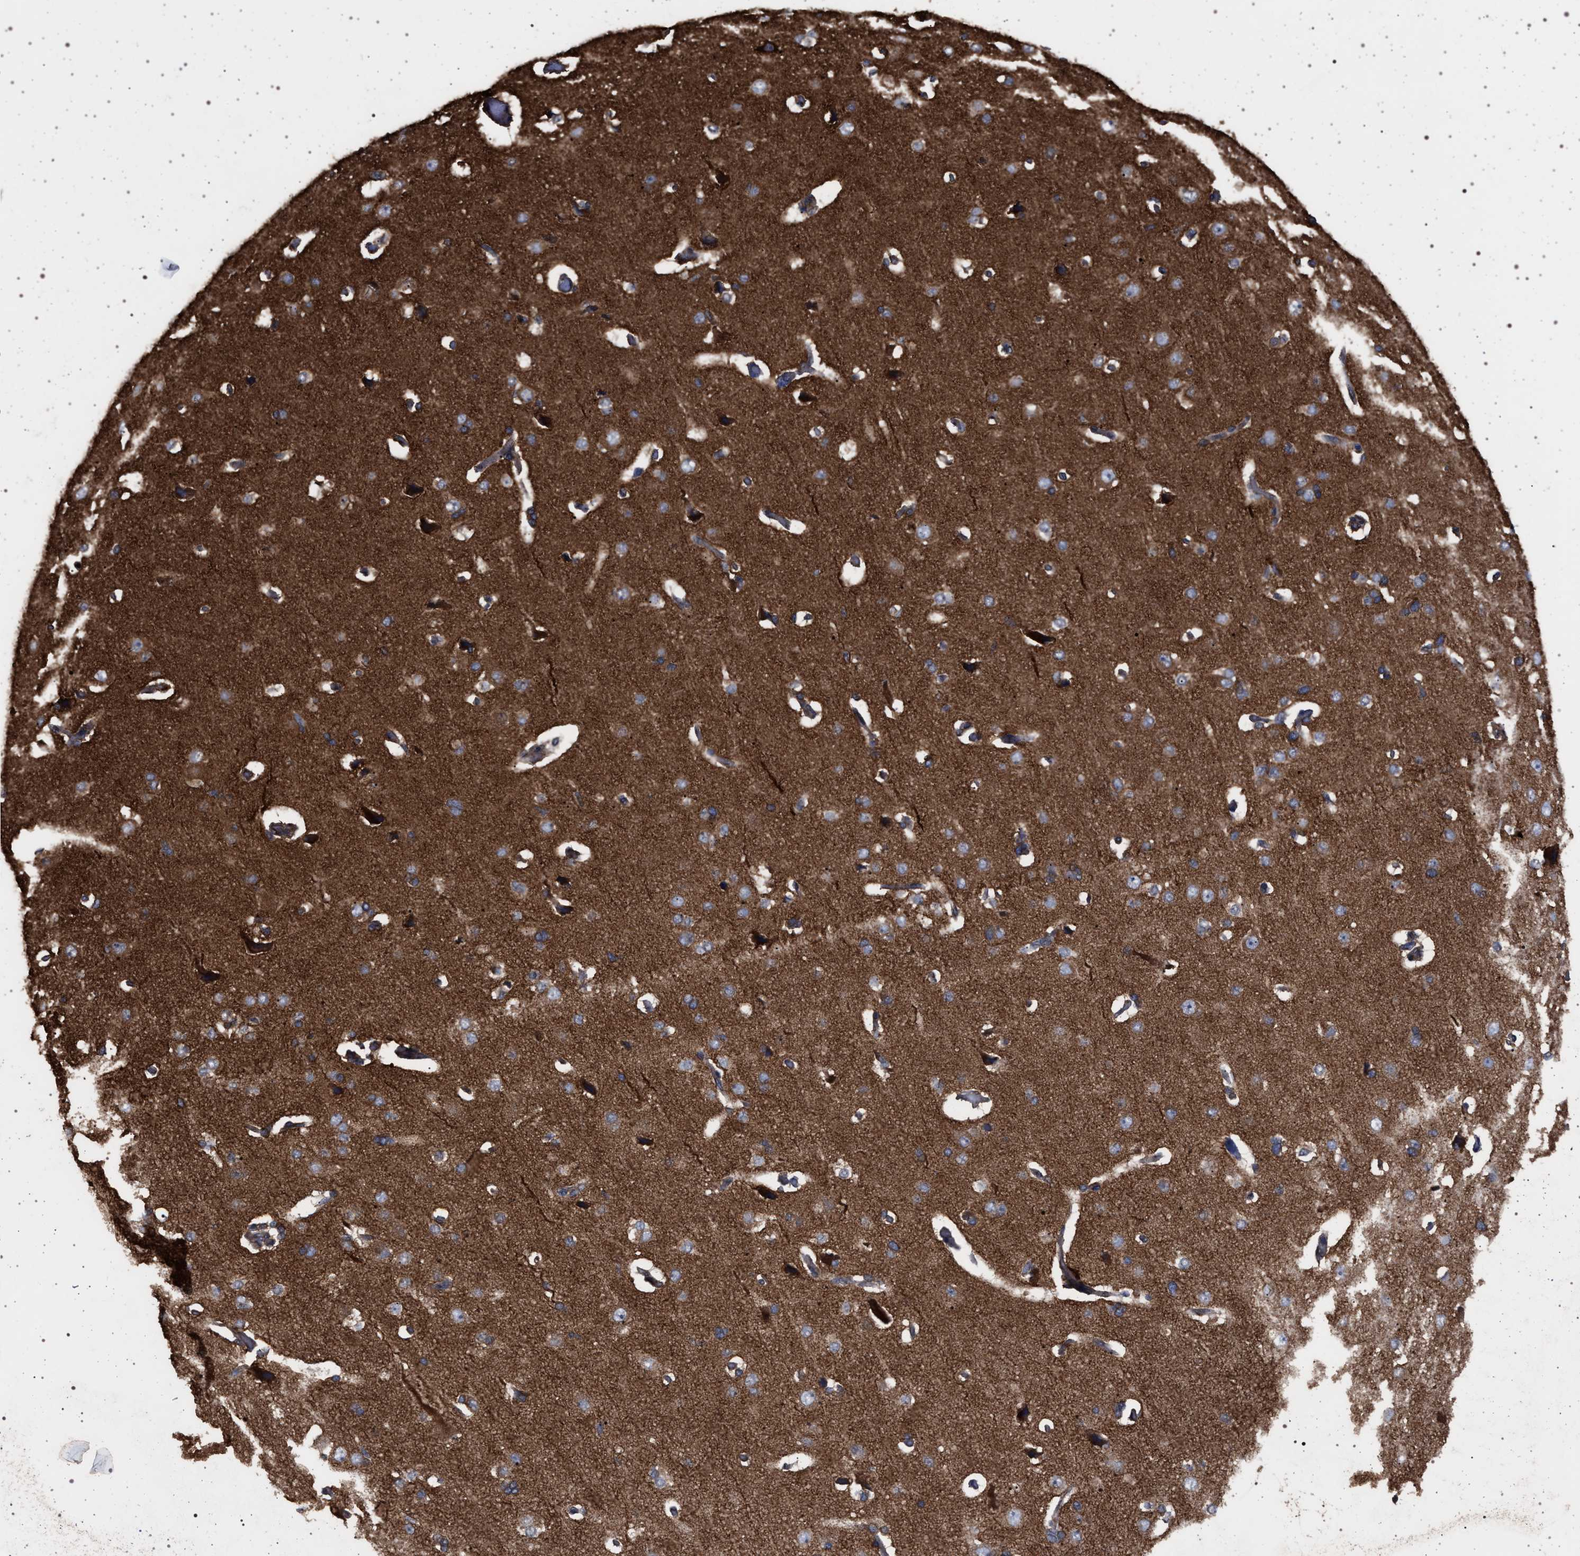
{"staining": {"intensity": "moderate", "quantity": ">75%", "location": "cytoplasmic/membranous"}, "tissue": "cerebral cortex", "cell_type": "Endothelial cells", "image_type": "normal", "snomed": [{"axis": "morphology", "description": "Normal tissue, NOS"}, {"axis": "topography", "description": "Cerebral cortex"}], "caption": "The image demonstrates staining of benign cerebral cortex, revealing moderate cytoplasmic/membranous protein positivity (brown color) within endothelial cells. (Brightfield microscopy of DAB IHC at high magnification).", "gene": "IFT20", "patient": {"sex": "male", "age": 62}}